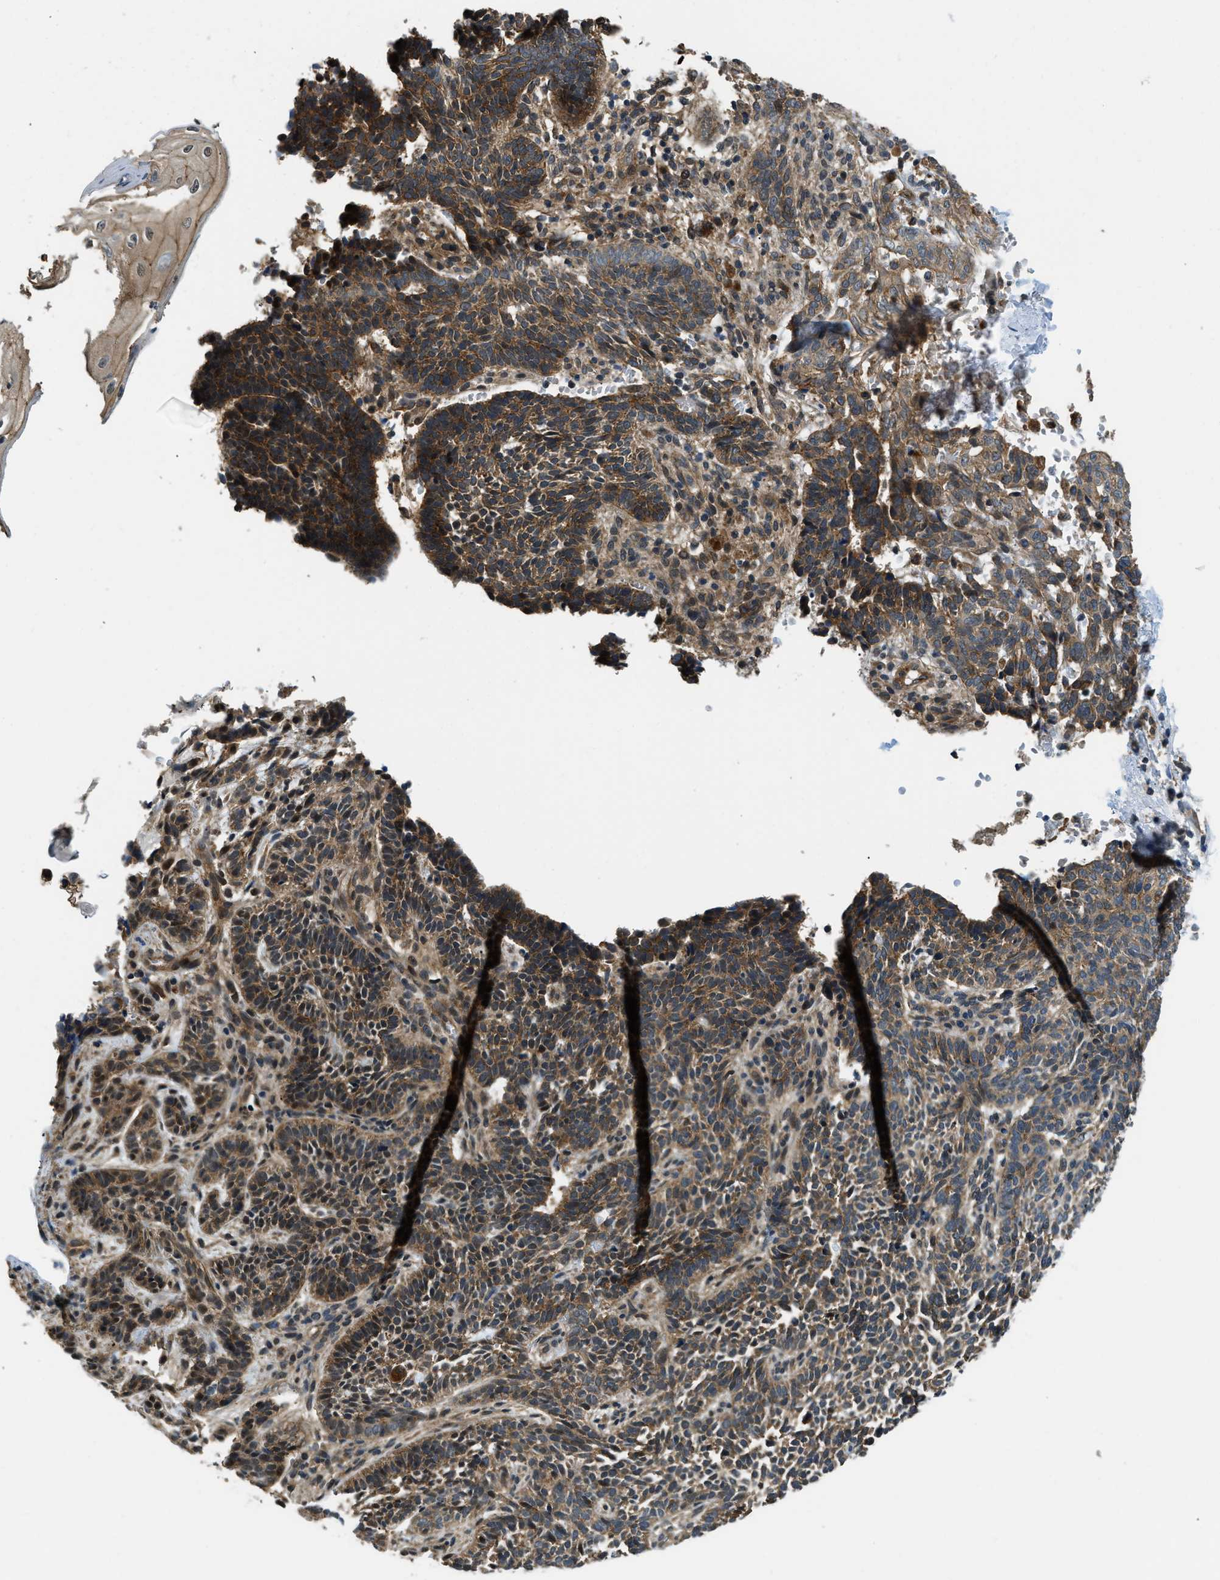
{"staining": {"intensity": "strong", "quantity": "25%-75%", "location": "cytoplasmic/membranous"}, "tissue": "skin cancer", "cell_type": "Tumor cells", "image_type": "cancer", "snomed": [{"axis": "morphology", "description": "Normal tissue, NOS"}, {"axis": "morphology", "description": "Basal cell carcinoma"}, {"axis": "topography", "description": "Skin"}], "caption": "Skin cancer (basal cell carcinoma) stained for a protein displays strong cytoplasmic/membranous positivity in tumor cells.", "gene": "CGN", "patient": {"sex": "male", "age": 87}}